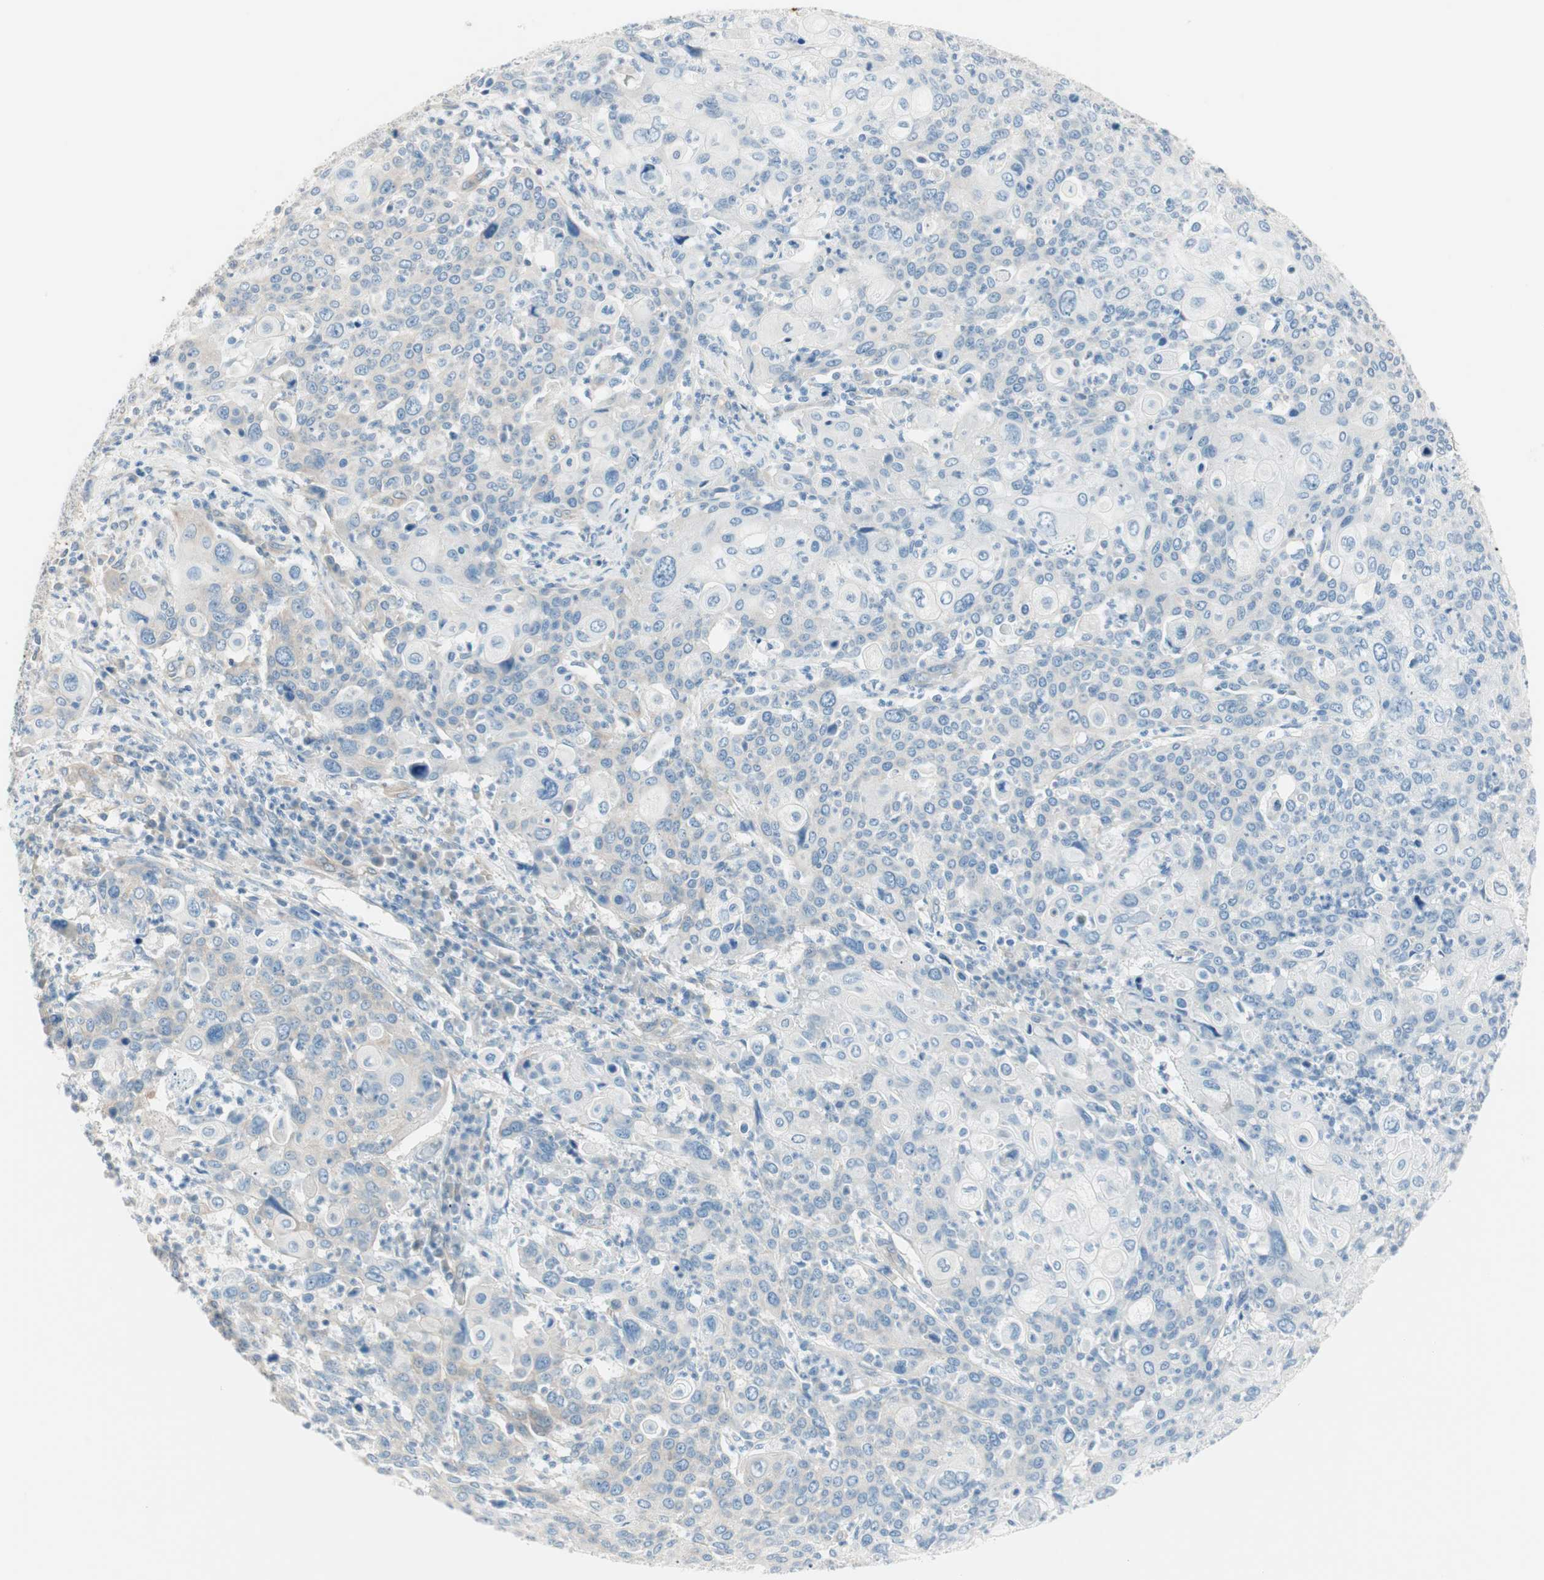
{"staining": {"intensity": "negative", "quantity": "none", "location": "none"}, "tissue": "cervical cancer", "cell_type": "Tumor cells", "image_type": "cancer", "snomed": [{"axis": "morphology", "description": "Squamous cell carcinoma, NOS"}, {"axis": "topography", "description": "Cervix"}], "caption": "Immunohistochemical staining of human cervical squamous cell carcinoma displays no significant positivity in tumor cells.", "gene": "CDK3", "patient": {"sex": "female", "age": 40}}